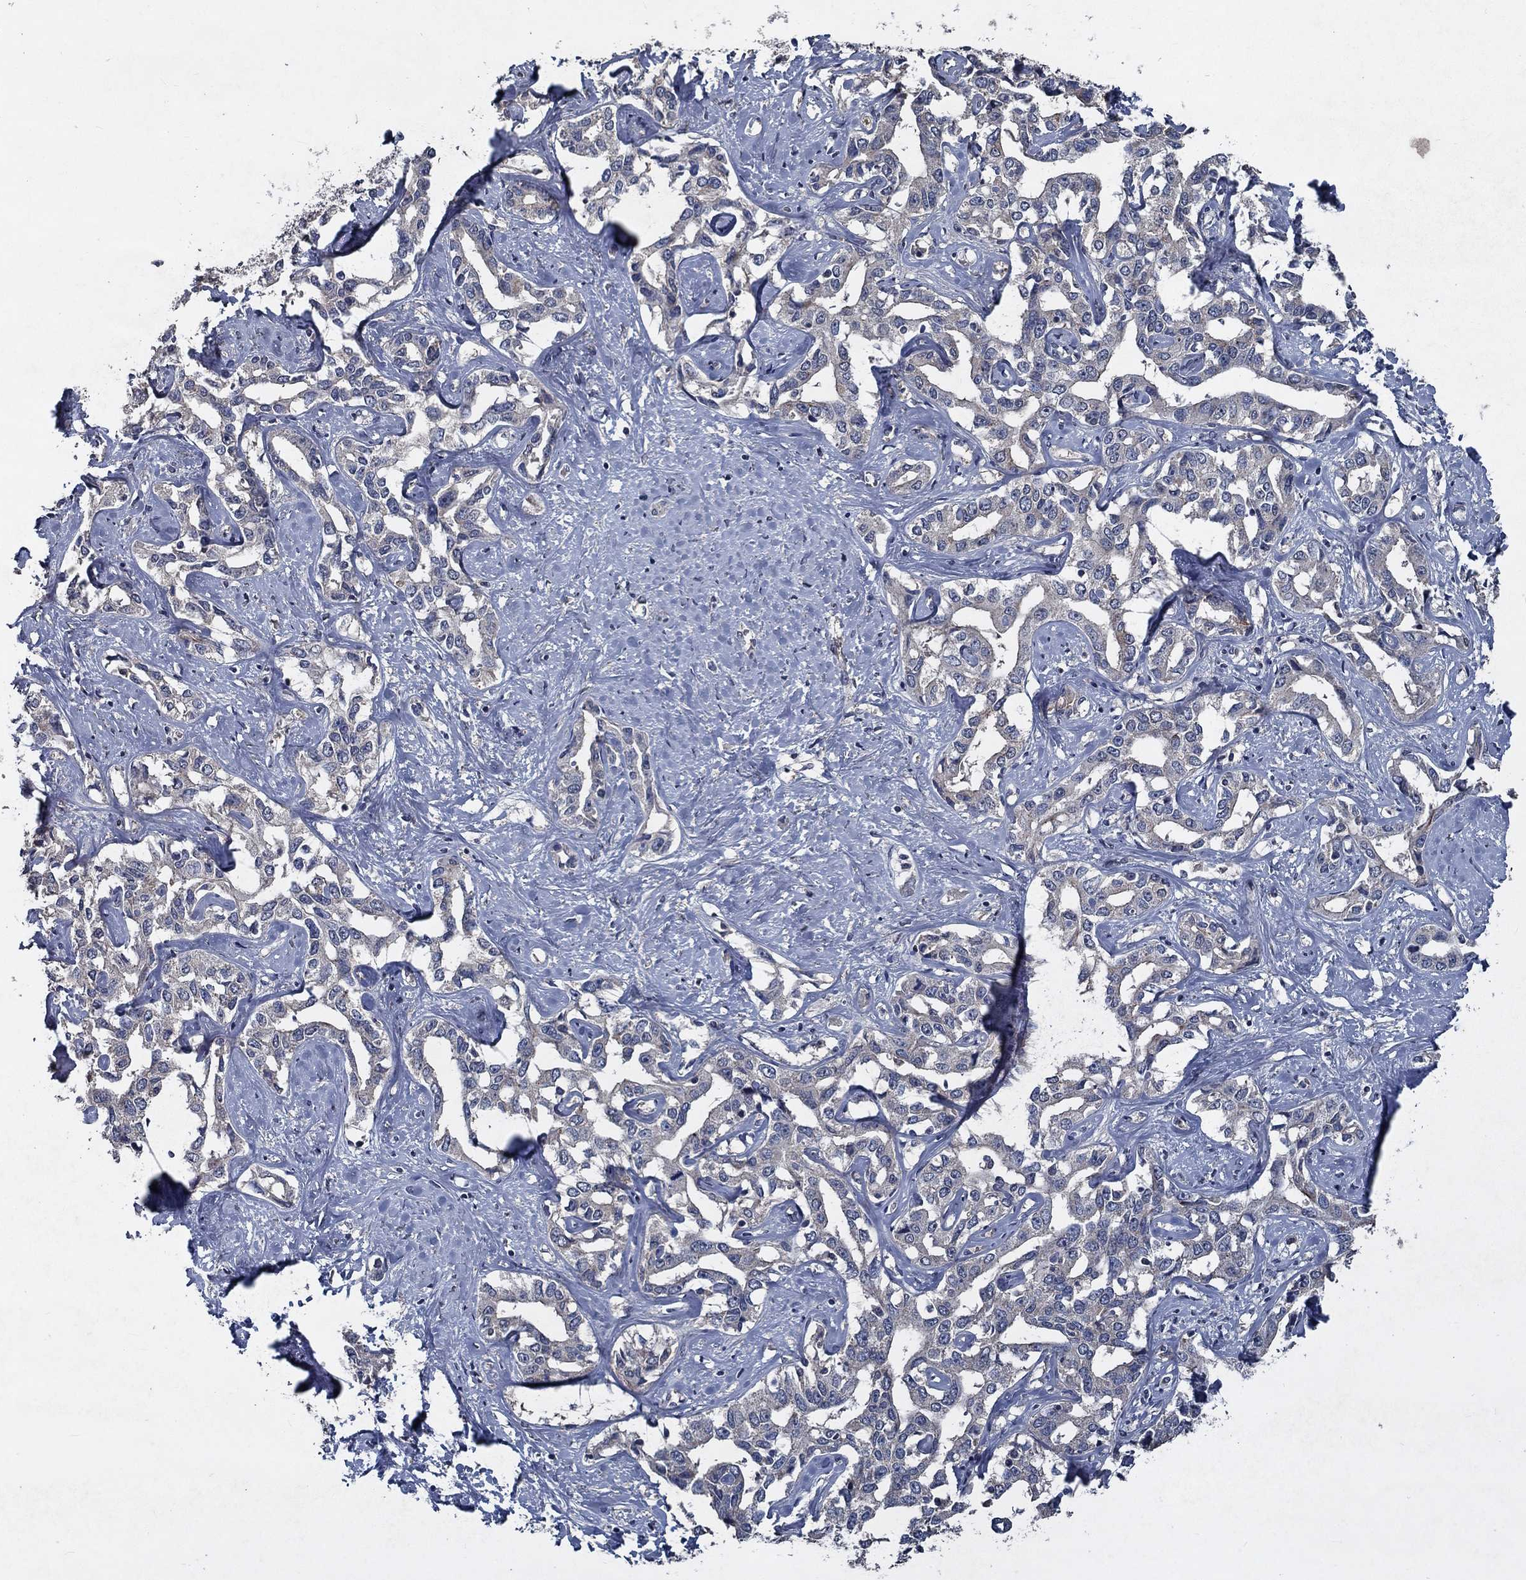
{"staining": {"intensity": "negative", "quantity": "none", "location": "none"}, "tissue": "liver cancer", "cell_type": "Tumor cells", "image_type": "cancer", "snomed": [{"axis": "morphology", "description": "Cholangiocarcinoma"}, {"axis": "topography", "description": "Liver"}], "caption": "Histopathology image shows no significant protein staining in tumor cells of liver cholangiocarcinoma.", "gene": "SLC44A1", "patient": {"sex": "male", "age": 59}}